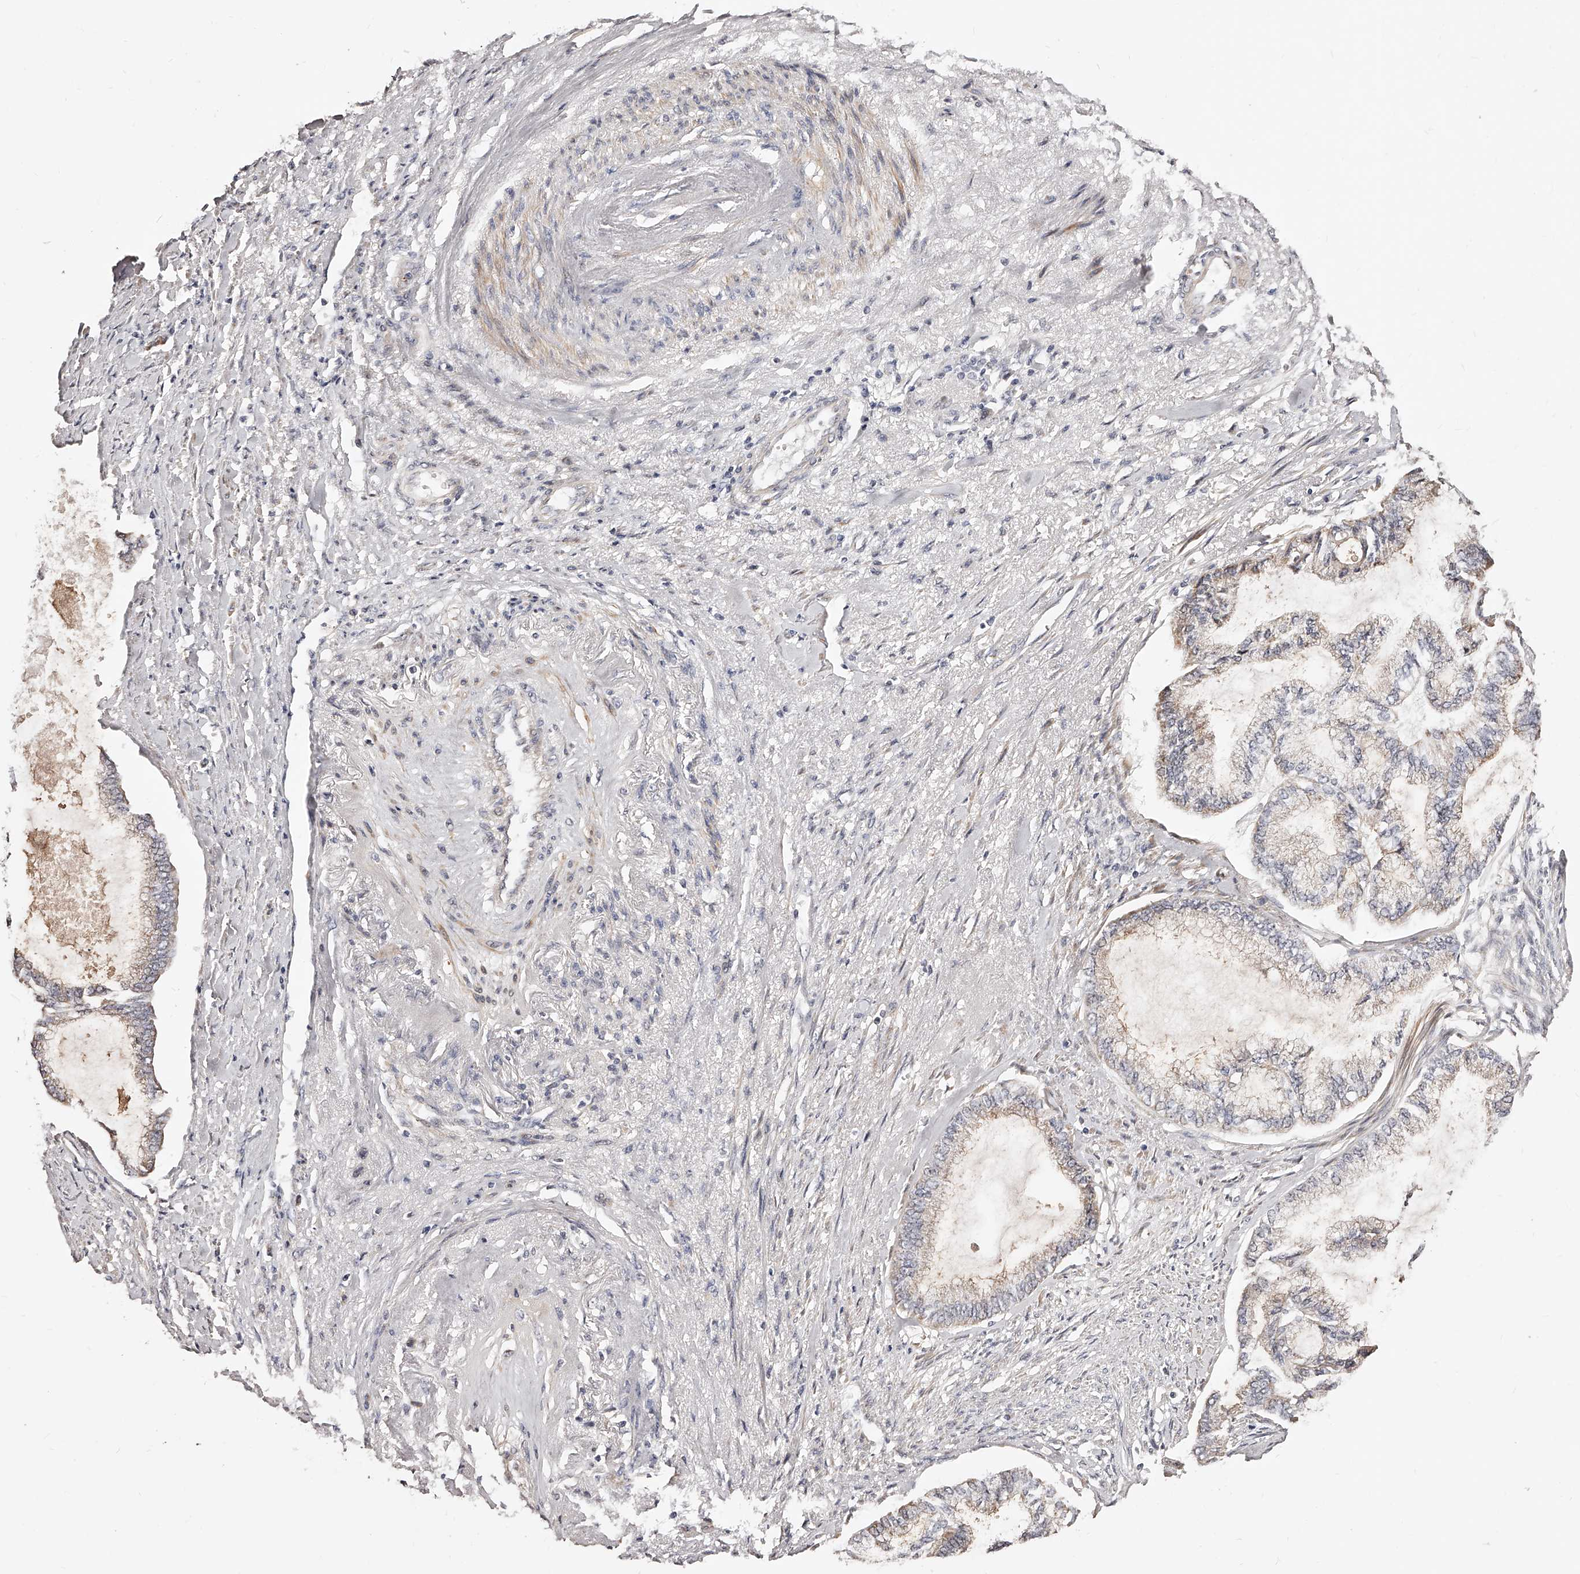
{"staining": {"intensity": "moderate", "quantity": "<25%", "location": "cytoplasmic/membranous"}, "tissue": "endometrial cancer", "cell_type": "Tumor cells", "image_type": "cancer", "snomed": [{"axis": "morphology", "description": "Adenocarcinoma, NOS"}, {"axis": "topography", "description": "Endometrium"}], "caption": "Endometrial adenocarcinoma tissue demonstrates moderate cytoplasmic/membranous expression in approximately <25% of tumor cells", "gene": "ZNF502", "patient": {"sex": "female", "age": 86}}